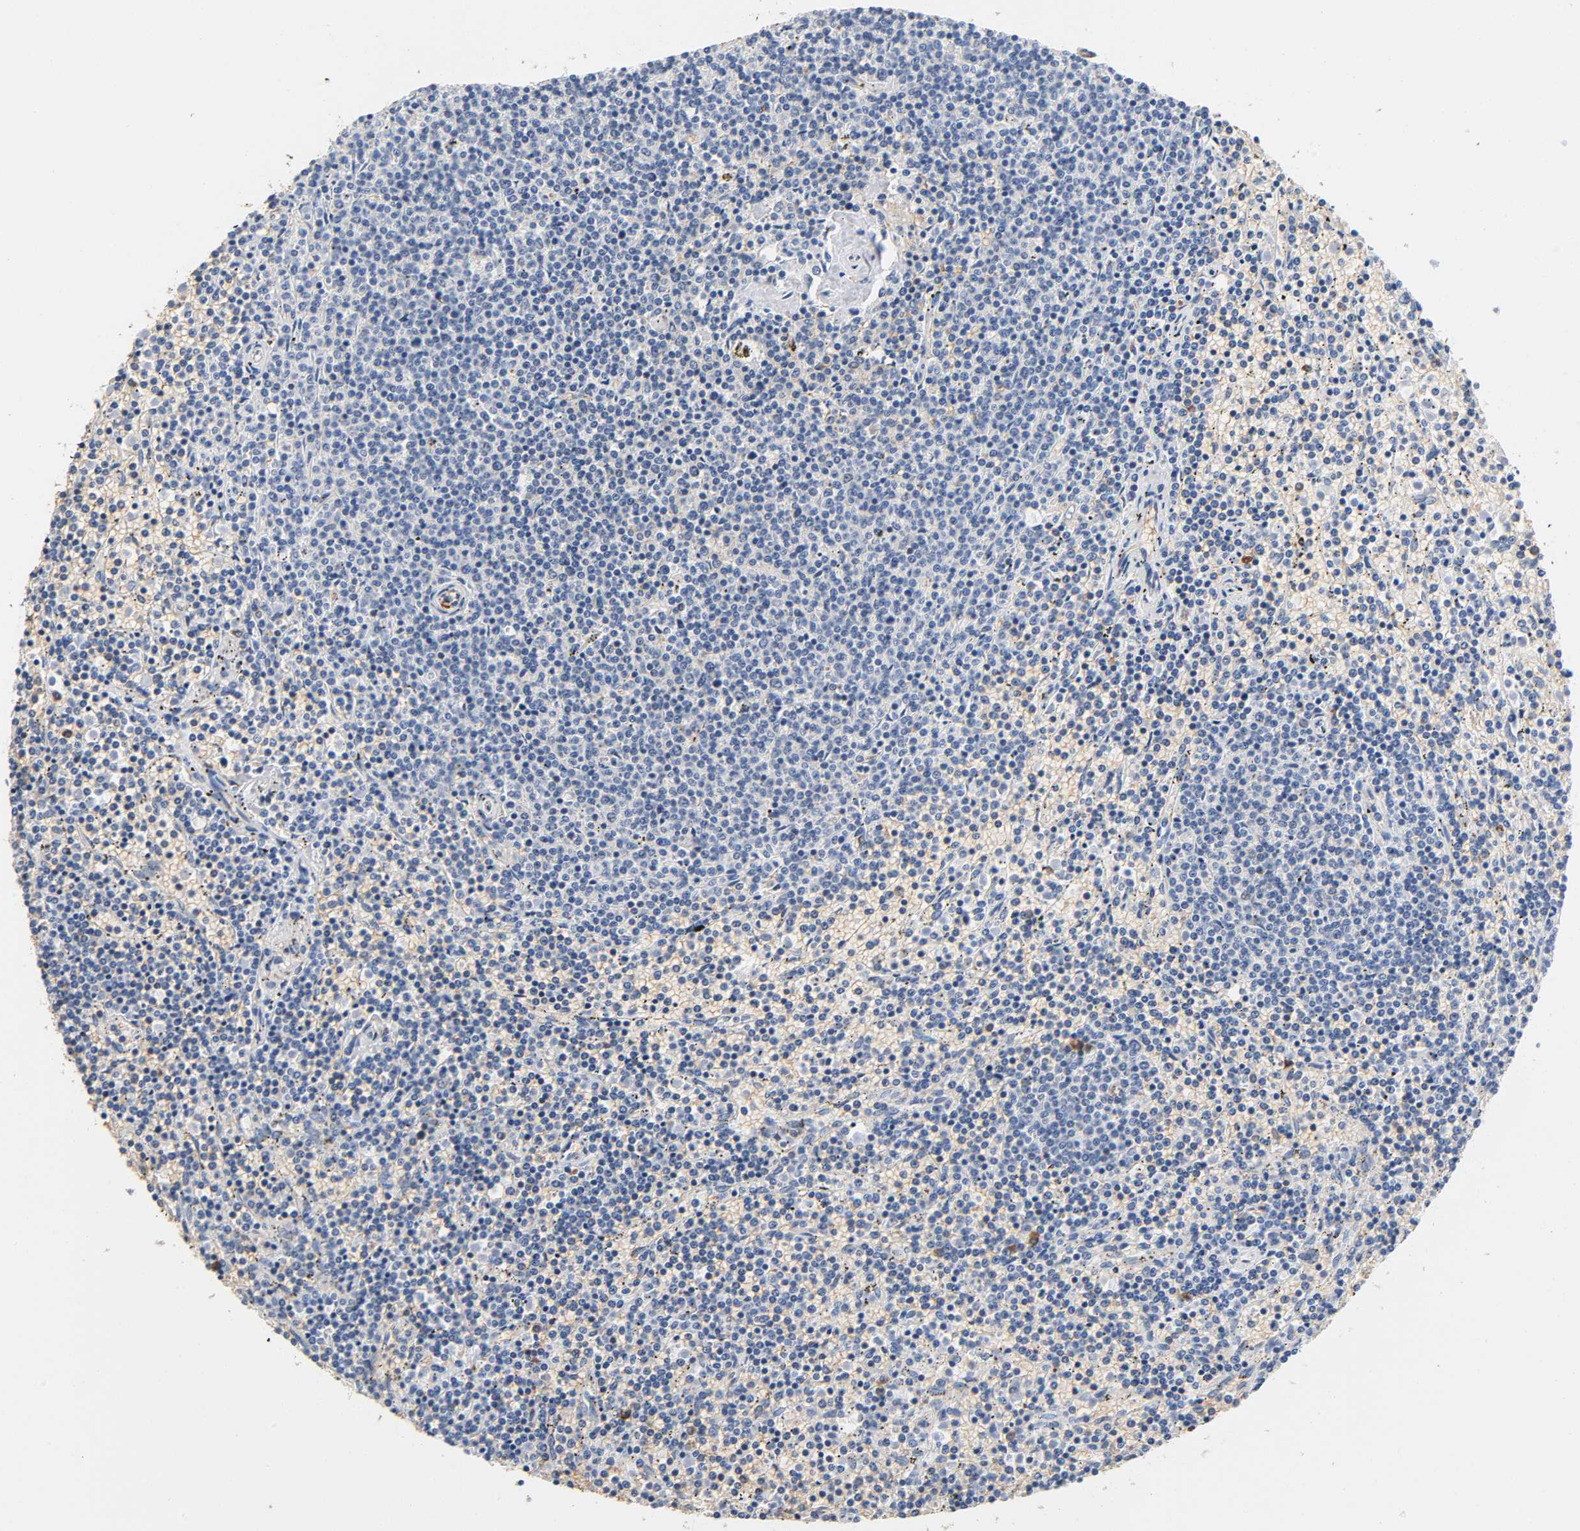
{"staining": {"intensity": "negative", "quantity": "none", "location": "none"}, "tissue": "lymphoma", "cell_type": "Tumor cells", "image_type": "cancer", "snomed": [{"axis": "morphology", "description": "Malignant lymphoma, non-Hodgkin's type, Low grade"}, {"axis": "topography", "description": "Spleen"}], "caption": "Tumor cells show no significant staining in low-grade malignant lymphoma, non-Hodgkin's type. (Brightfield microscopy of DAB (3,3'-diaminobenzidine) immunohistochemistry at high magnification).", "gene": "UCKL1", "patient": {"sex": "female", "age": 50}}